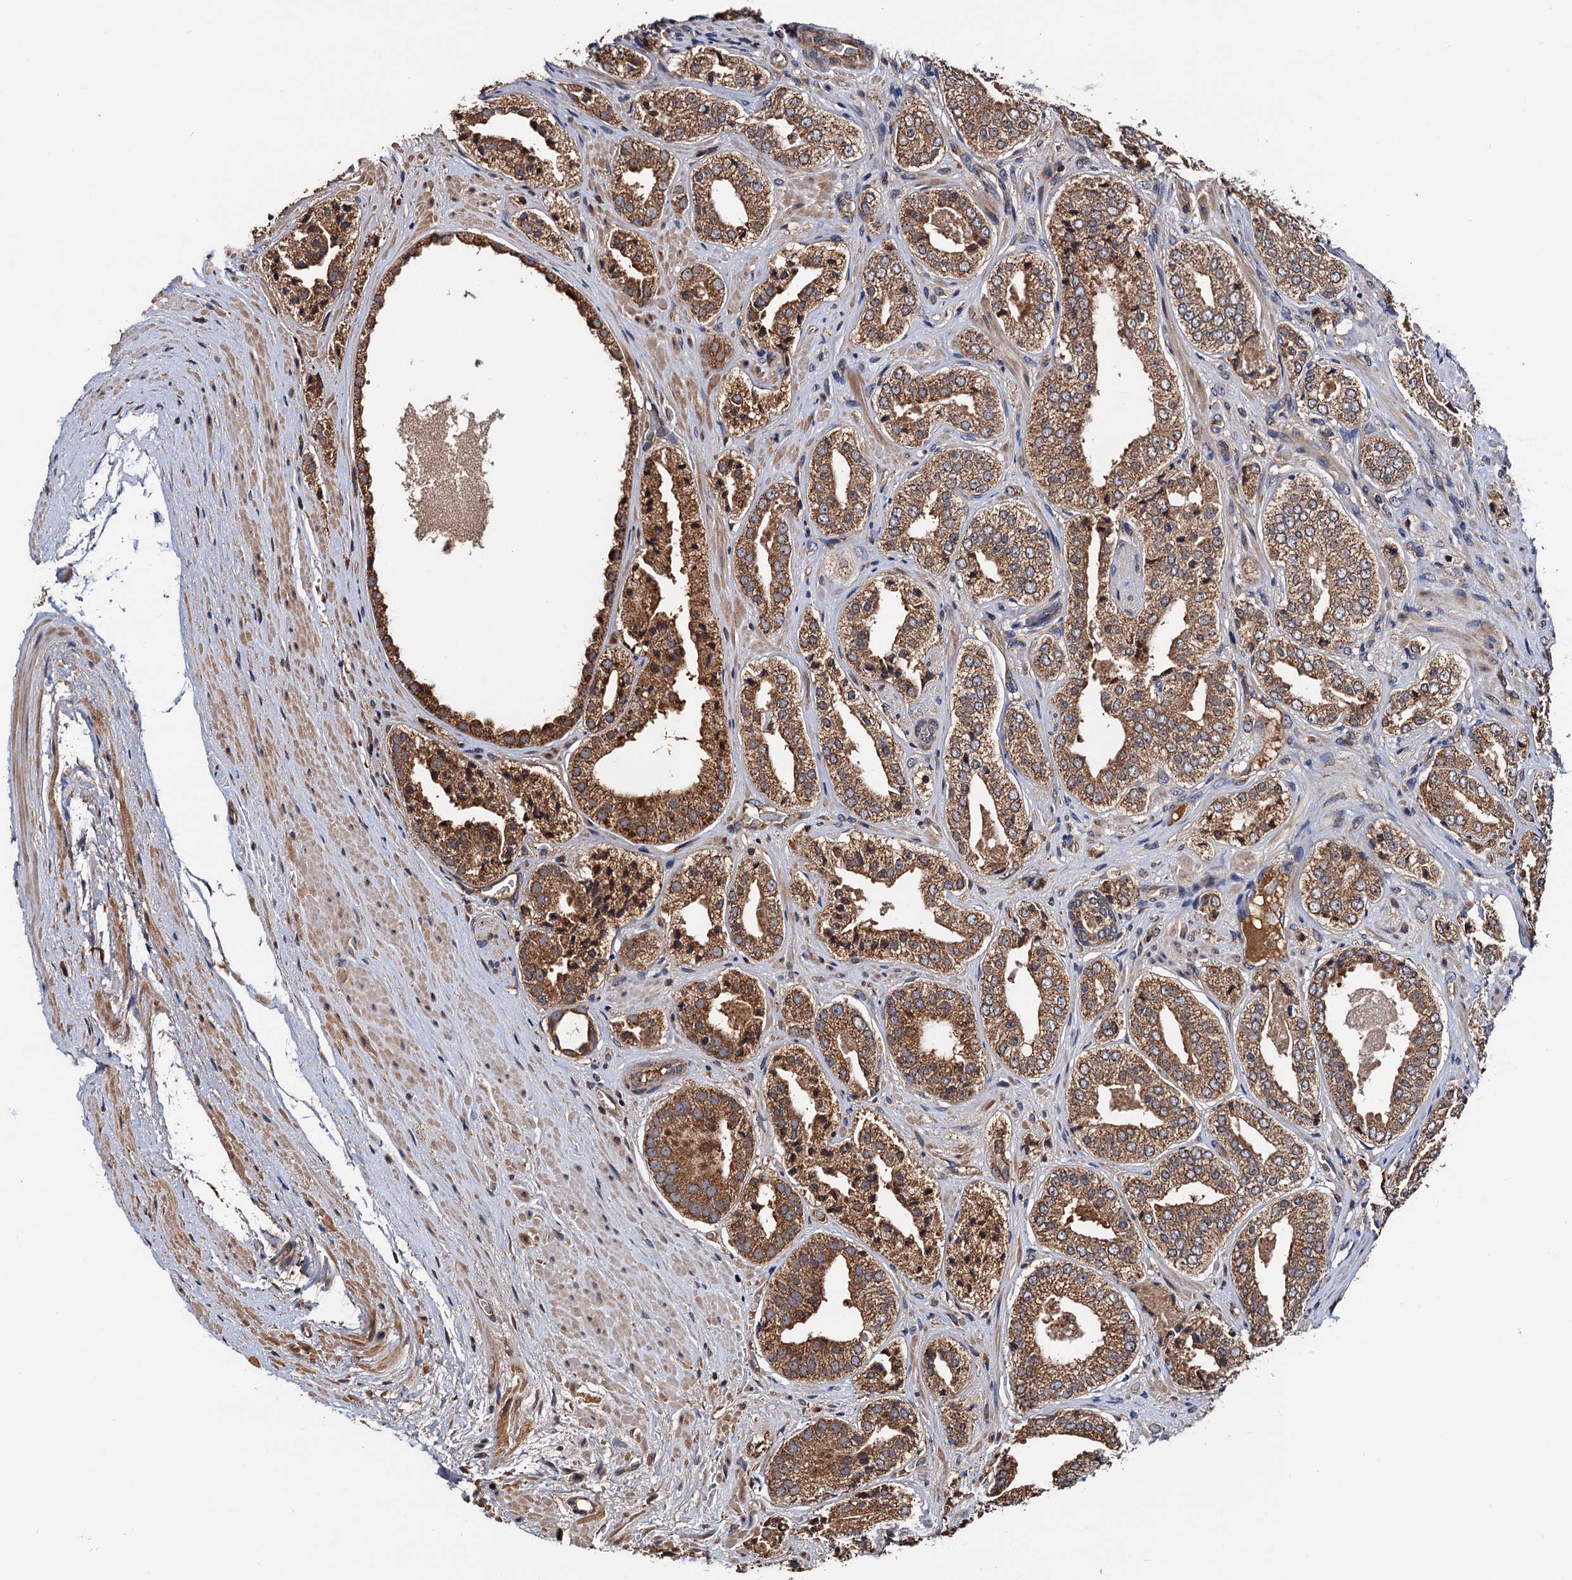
{"staining": {"intensity": "moderate", "quantity": ">75%", "location": "cytoplasmic/membranous"}, "tissue": "prostate cancer", "cell_type": "Tumor cells", "image_type": "cancer", "snomed": [{"axis": "morphology", "description": "Adenocarcinoma, High grade"}, {"axis": "topography", "description": "Prostate"}], "caption": "Tumor cells exhibit medium levels of moderate cytoplasmic/membranous positivity in approximately >75% of cells in human prostate cancer.", "gene": "RGS11", "patient": {"sex": "male", "age": 71}}